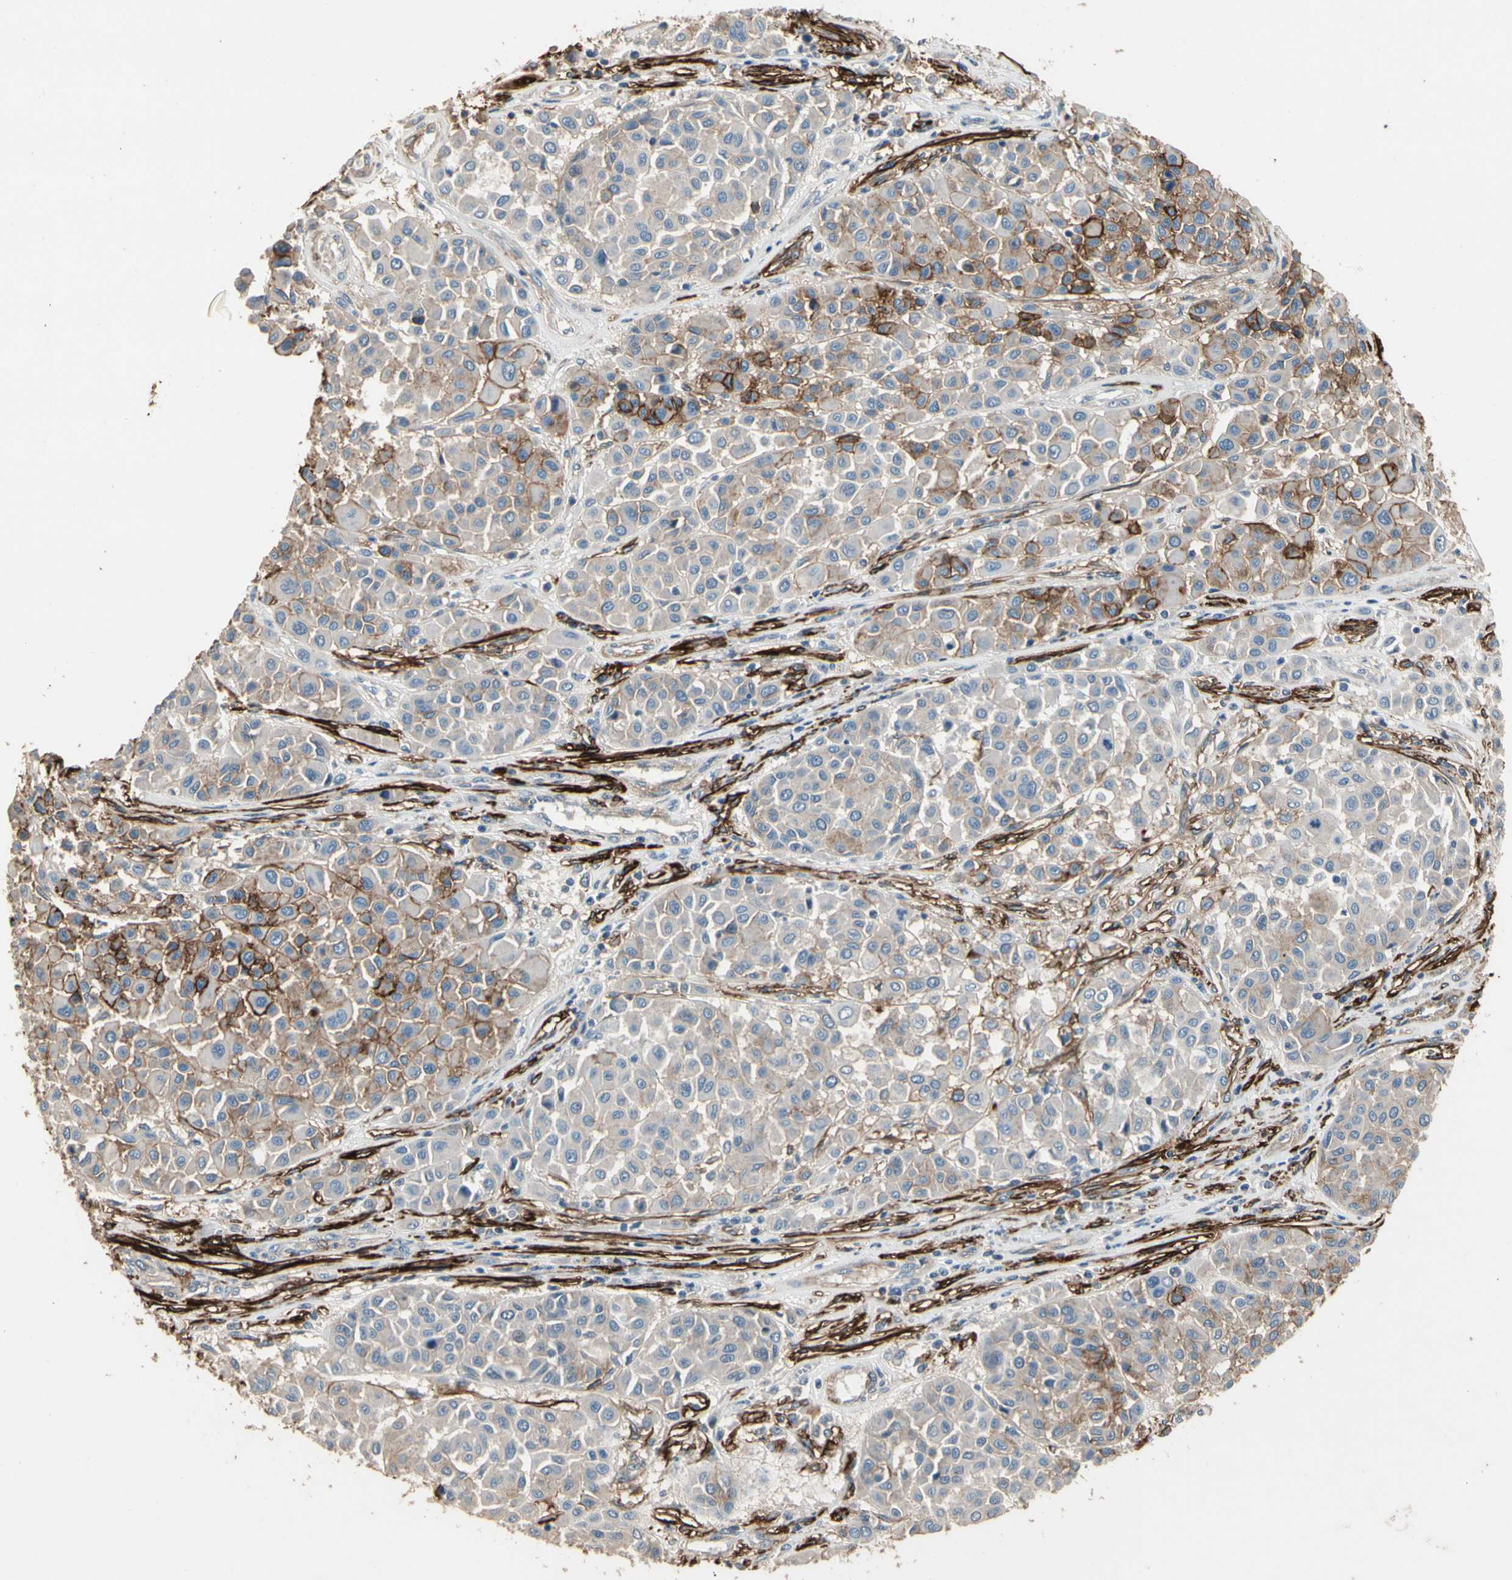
{"staining": {"intensity": "moderate", "quantity": "25%-75%", "location": "cytoplasmic/membranous"}, "tissue": "melanoma", "cell_type": "Tumor cells", "image_type": "cancer", "snomed": [{"axis": "morphology", "description": "Malignant melanoma, Metastatic site"}, {"axis": "topography", "description": "Soft tissue"}], "caption": "Melanoma stained for a protein exhibits moderate cytoplasmic/membranous positivity in tumor cells.", "gene": "SUSD2", "patient": {"sex": "male", "age": 41}}